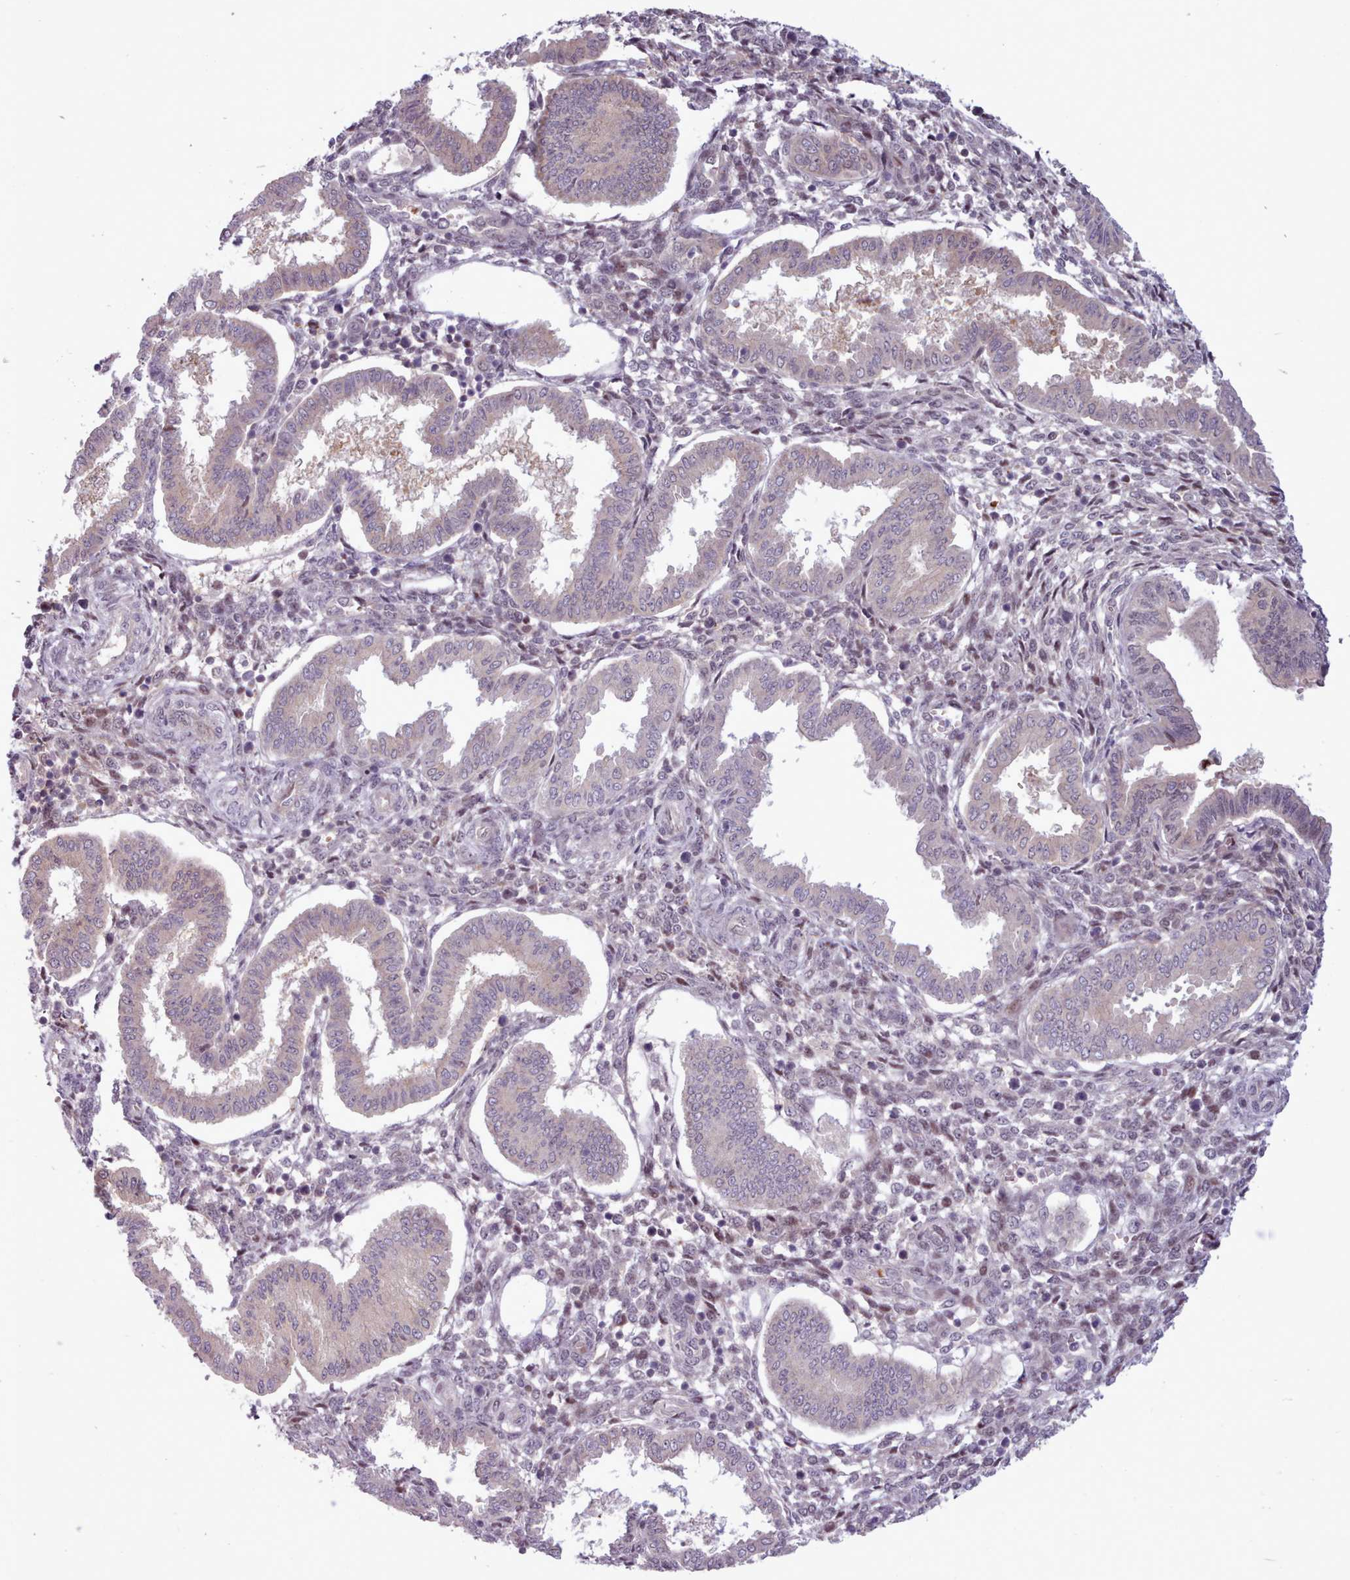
{"staining": {"intensity": "weak", "quantity": "<25%", "location": "nuclear"}, "tissue": "endometrium", "cell_type": "Cells in endometrial stroma", "image_type": "normal", "snomed": [{"axis": "morphology", "description": "Normal tissue, NOS"}, {"axis": "topography", "description": "Endometrium"}], "caption": "DAB immunohistochemical staining of benign human endometrium exhibits no significant staining in cells in endometrial stroma. The staining was performed using DAB (3,3'-diaminobenzidine) to visualize the protein expression in brown, while the nuclei were stained in blue with hematoxylin (Magnification: 20x).", "gene": "KBTBD6", "patient": {"sex": "female", "age": 24}}